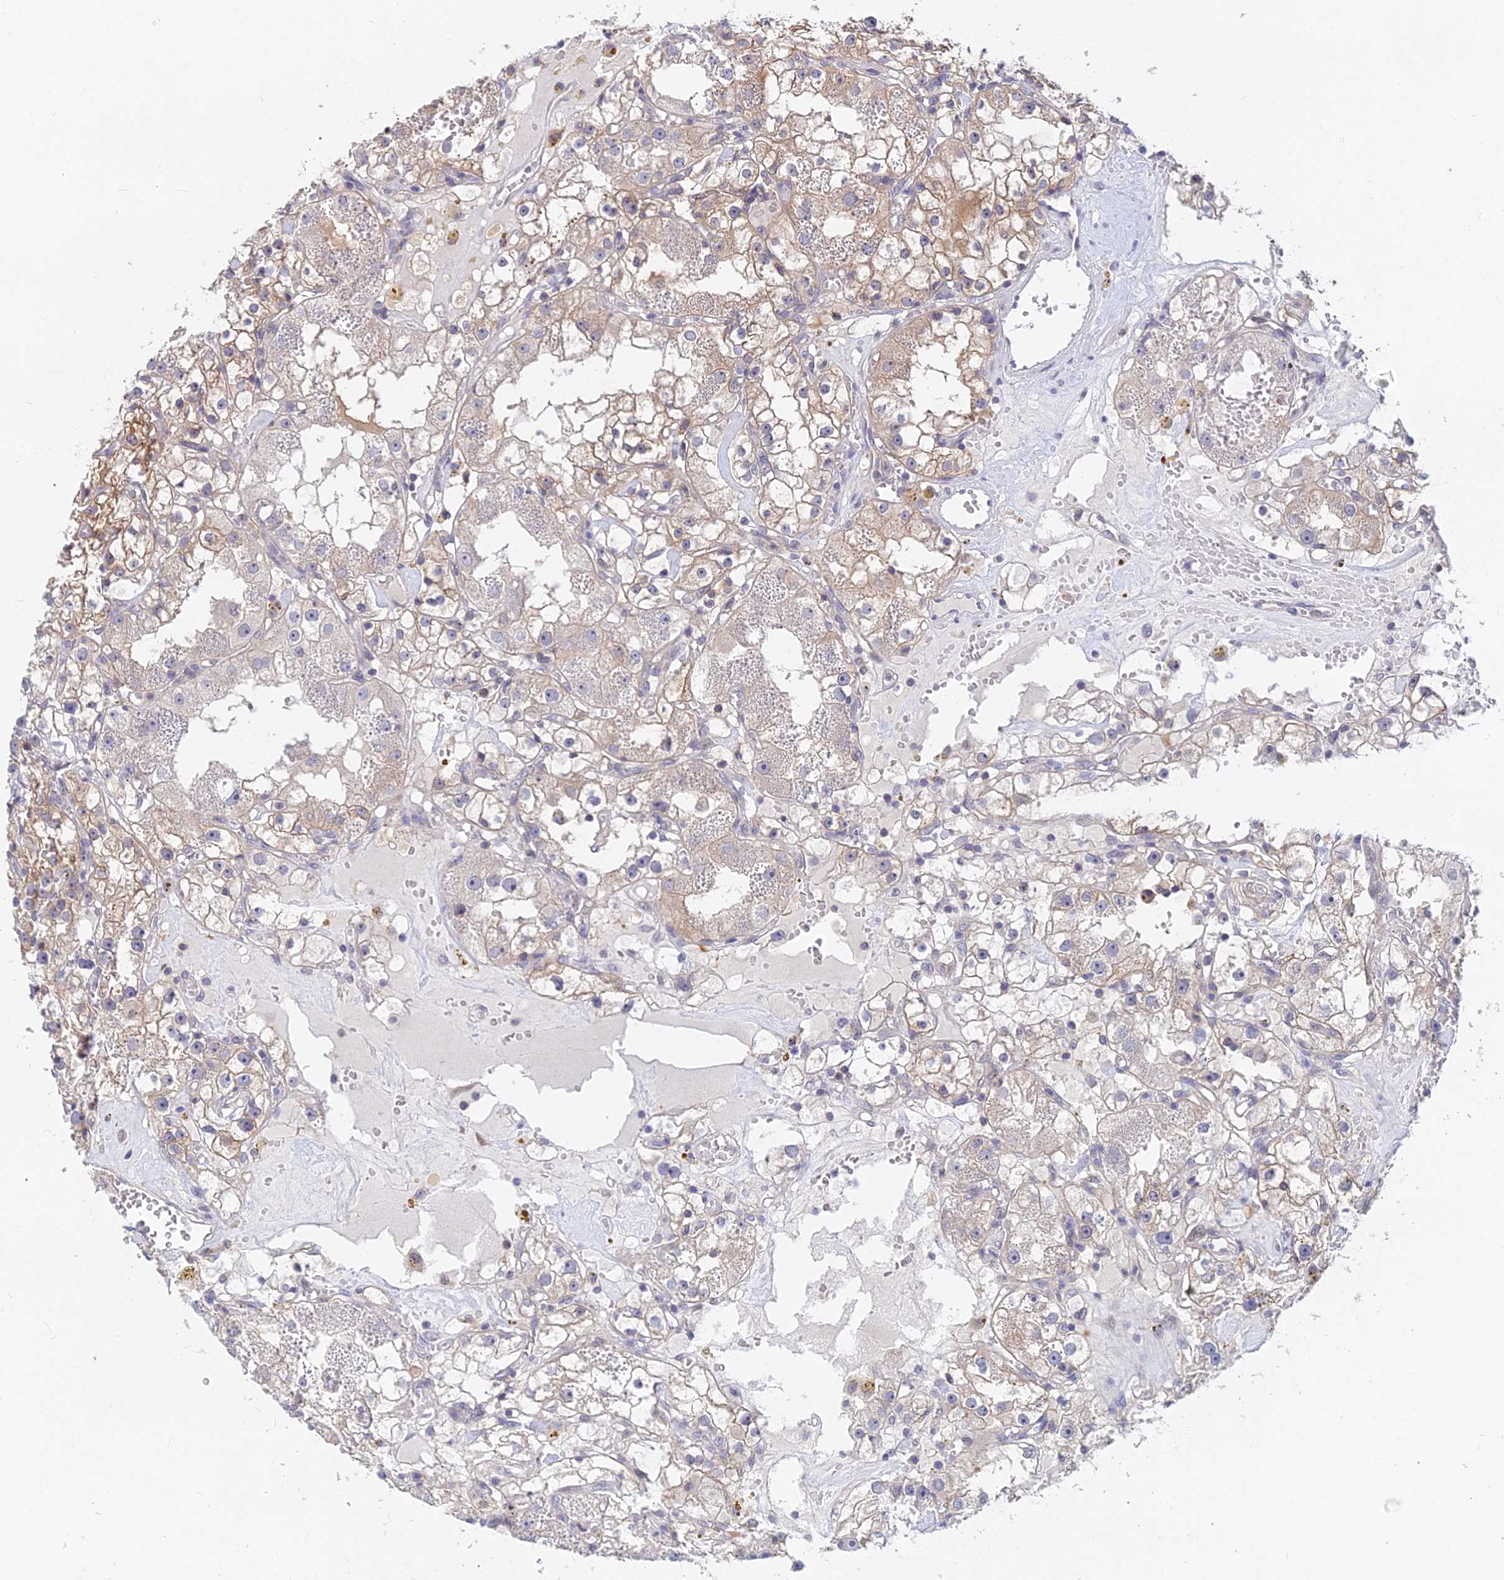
{"staining": {"intensity": "weak", "quantity": "<25%", "location": "cytoplasmic/membranous"}, "tissue": "renal cancer", "cell_type": "Tumor cells", "image_type": "cancer", "snomed": [{"axis": "morphology", "description": "Adenocarcinoma, NOS"}, {"axis": "topography", "description": "Kidney"}], "caption": "Protein analysis of renal cancer (adenocarcinoma) displays no significant expression in tumor cells.", "gene": "B3GALT4", "patient": {"sex": "male", "age": 56}}